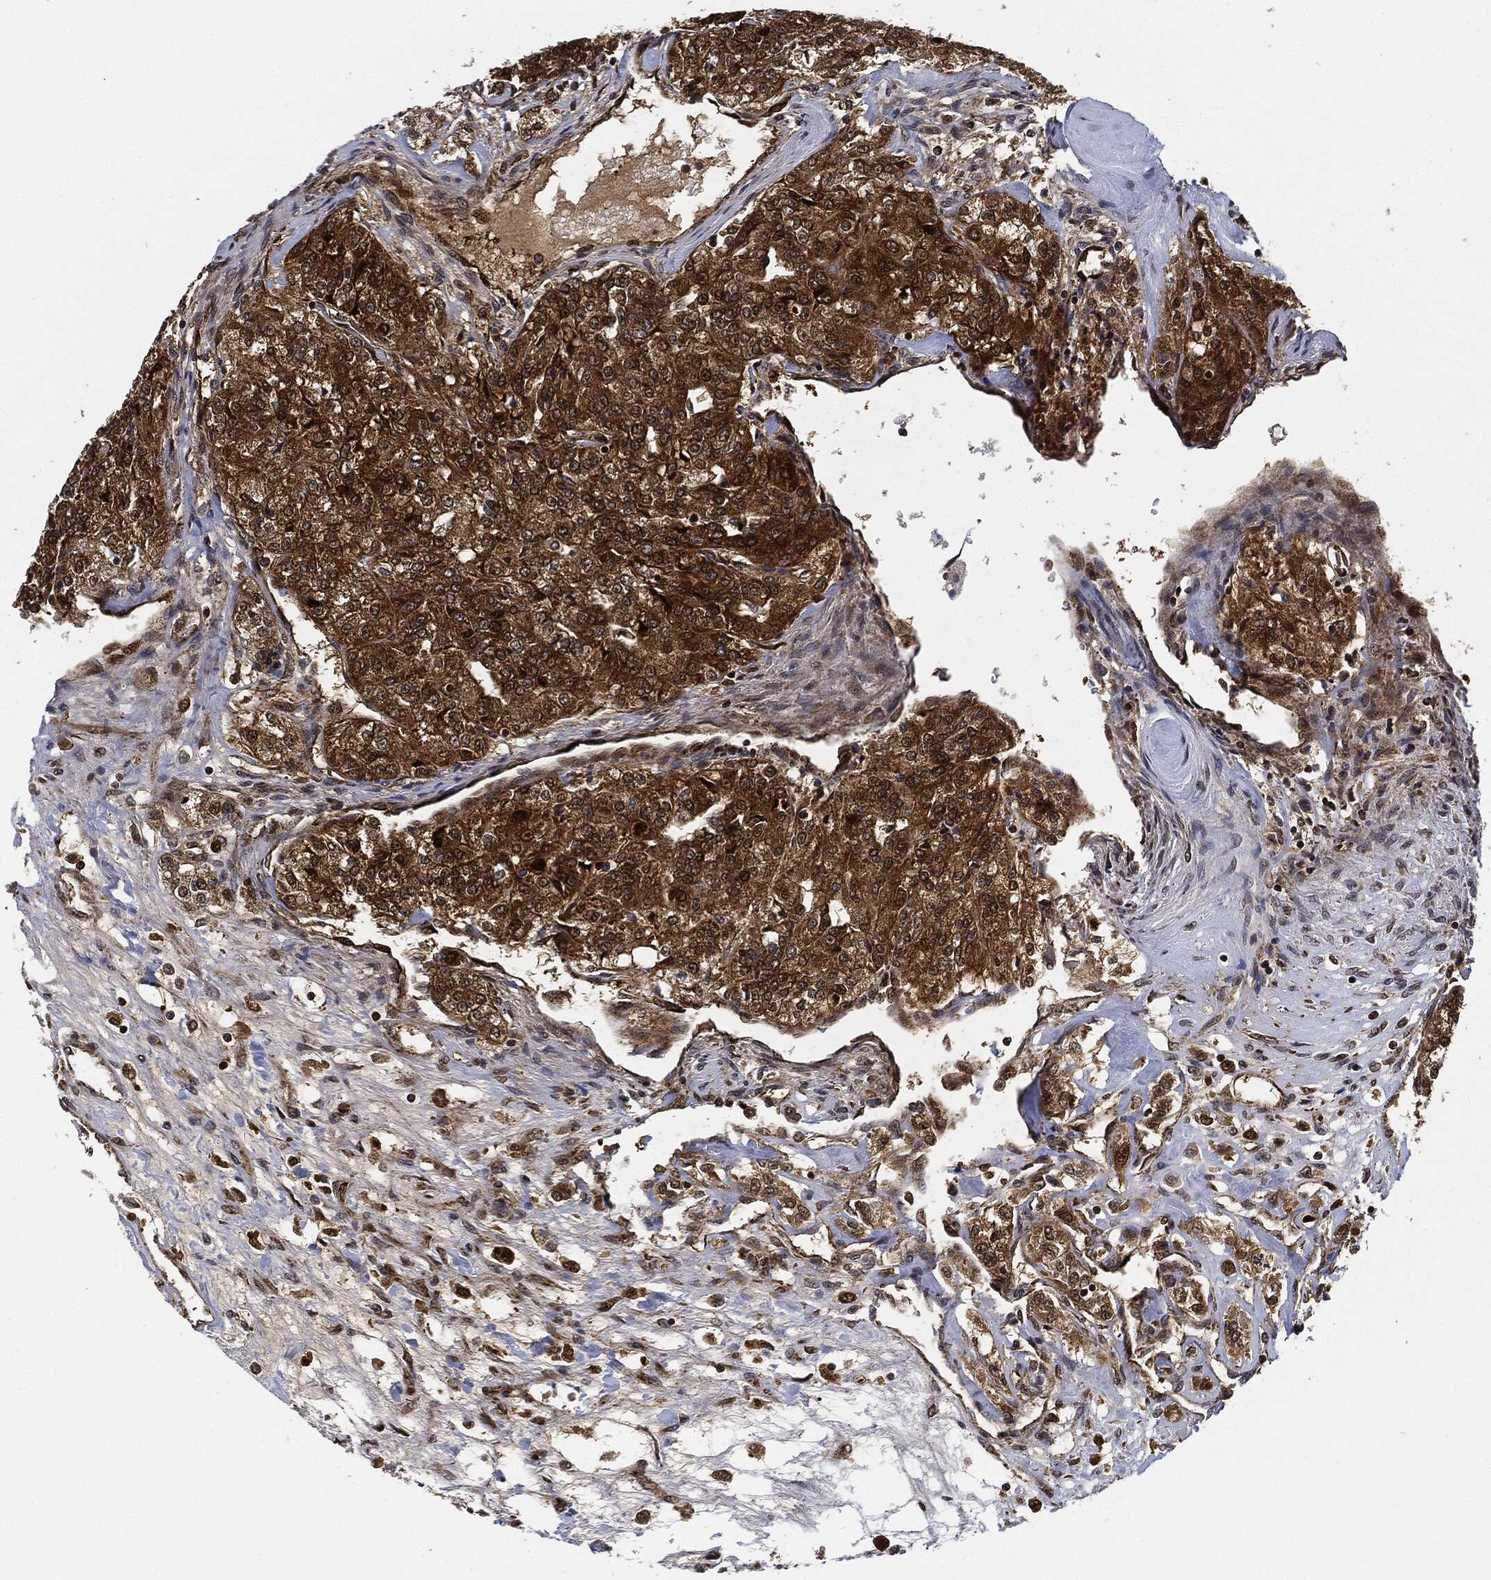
{"staining": {"intensity": "strong", "quantity": ">75%", "location": "cytoplasmic/membranous"}, "tissue": "renal cancer", "cell_type": "Tumor cells", "image_type": "cancer", "snomed": [{"axis": "morphology", "description": "Adenocarcinoma, NOS"}, {"axis": "topography", "description": "Kidney"}], "caption": "Protein expression analysis of human adenocarcinoma (renal) reveals strong cytoplasmic/membranous staining in approximately >75% of tumor cells.", "gene": "RNASEL", "patient": {"sex": "female", "age": 63}}